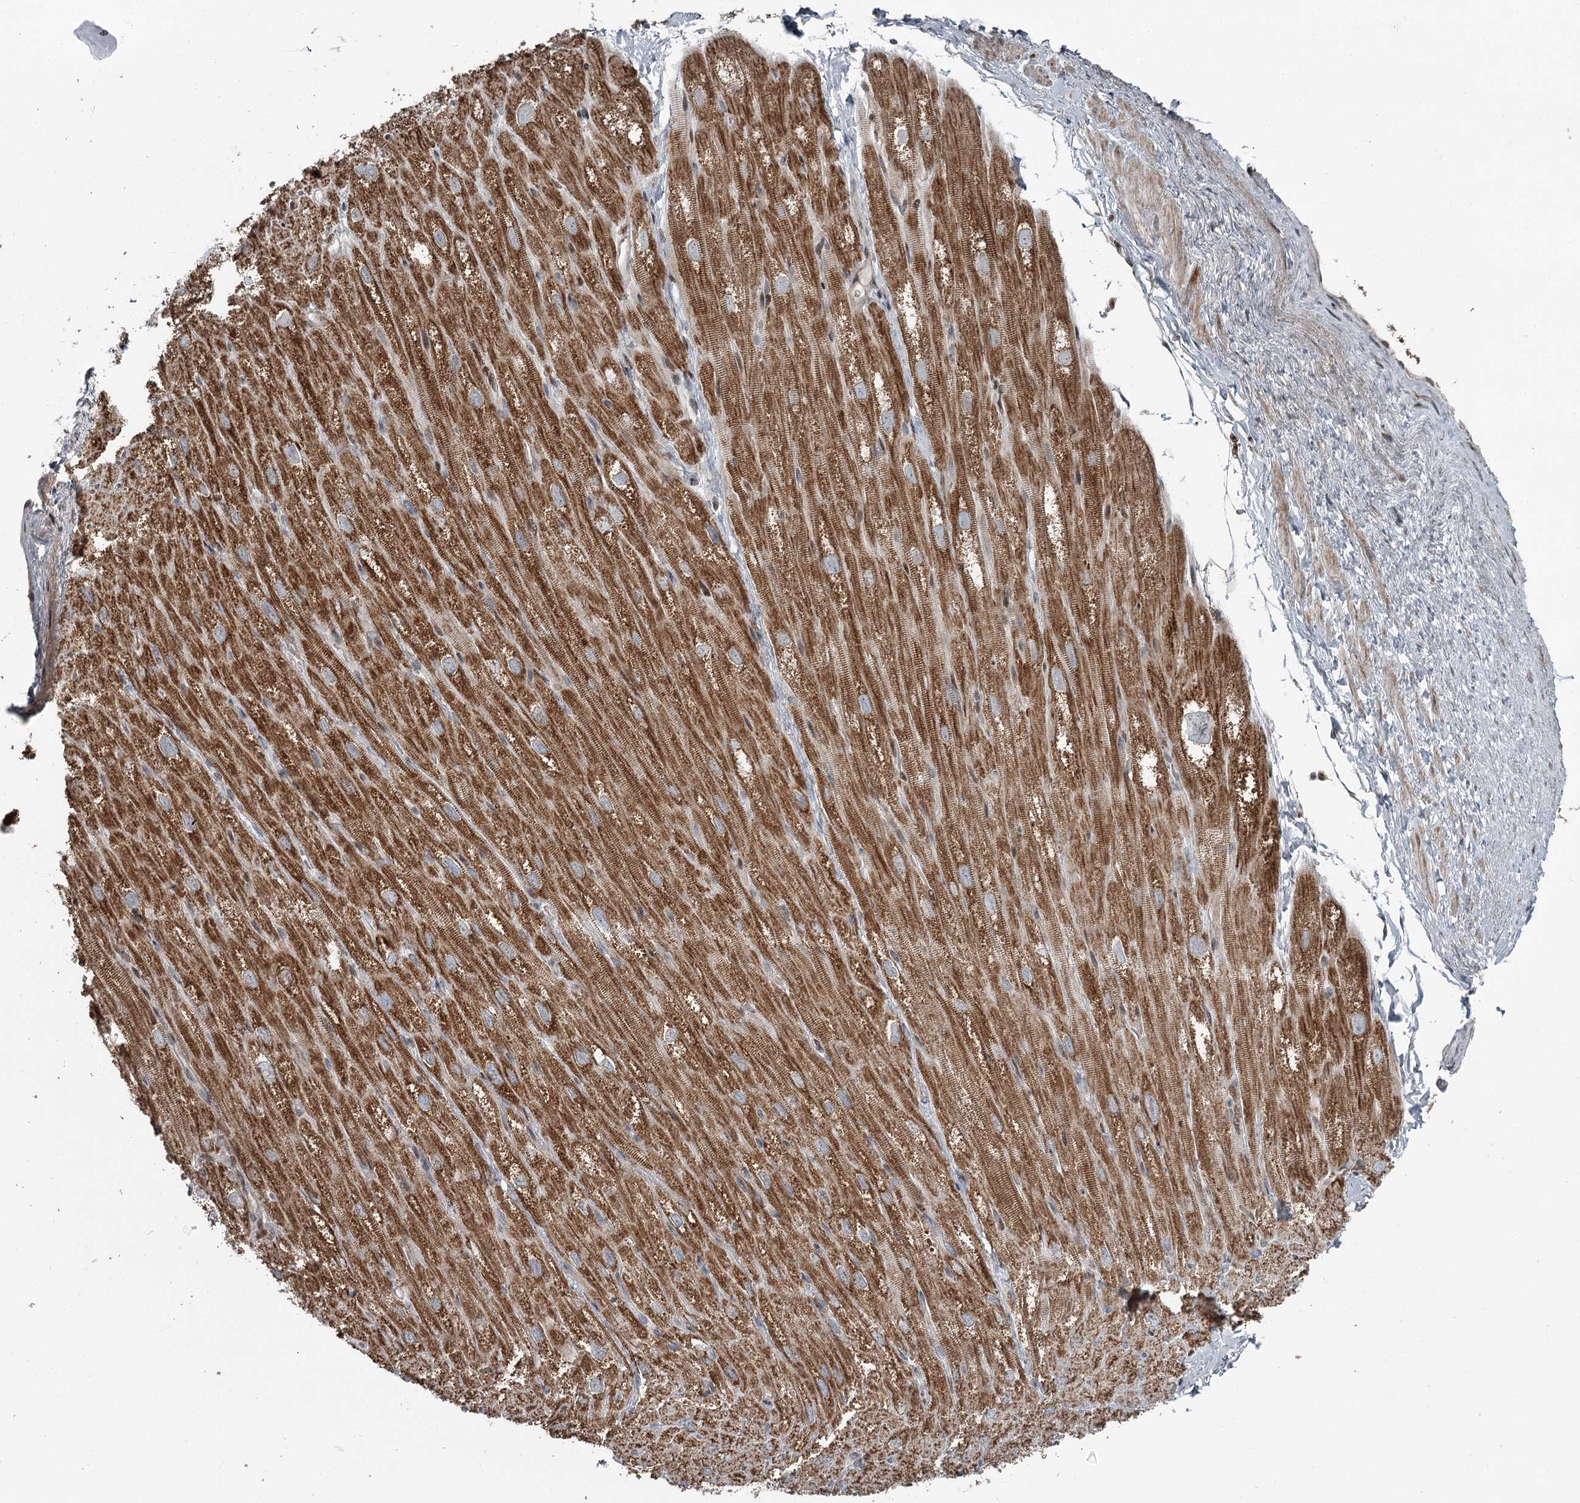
{"staining": {"intensity": "strong", "quantity": ">75%", "location": "cytoplasmic/membranous"}, "tissue": "heart muscle", "cell_type": "Cardiomyocytes", "image_type": "normal", "snomed": [{"axis": "morphology", "description": "Normal tissue, NOS"}, {"axis": "topography", "description": "Heart"}], "caption": "Strong cytoplasmic/membranous staining for a protein is seen in about >75% of cardiomyocytes of normal heart muscle using immunohistochemistry.", "gene": "RASSF8", "patient": {"sex": "male", "age": 50}}